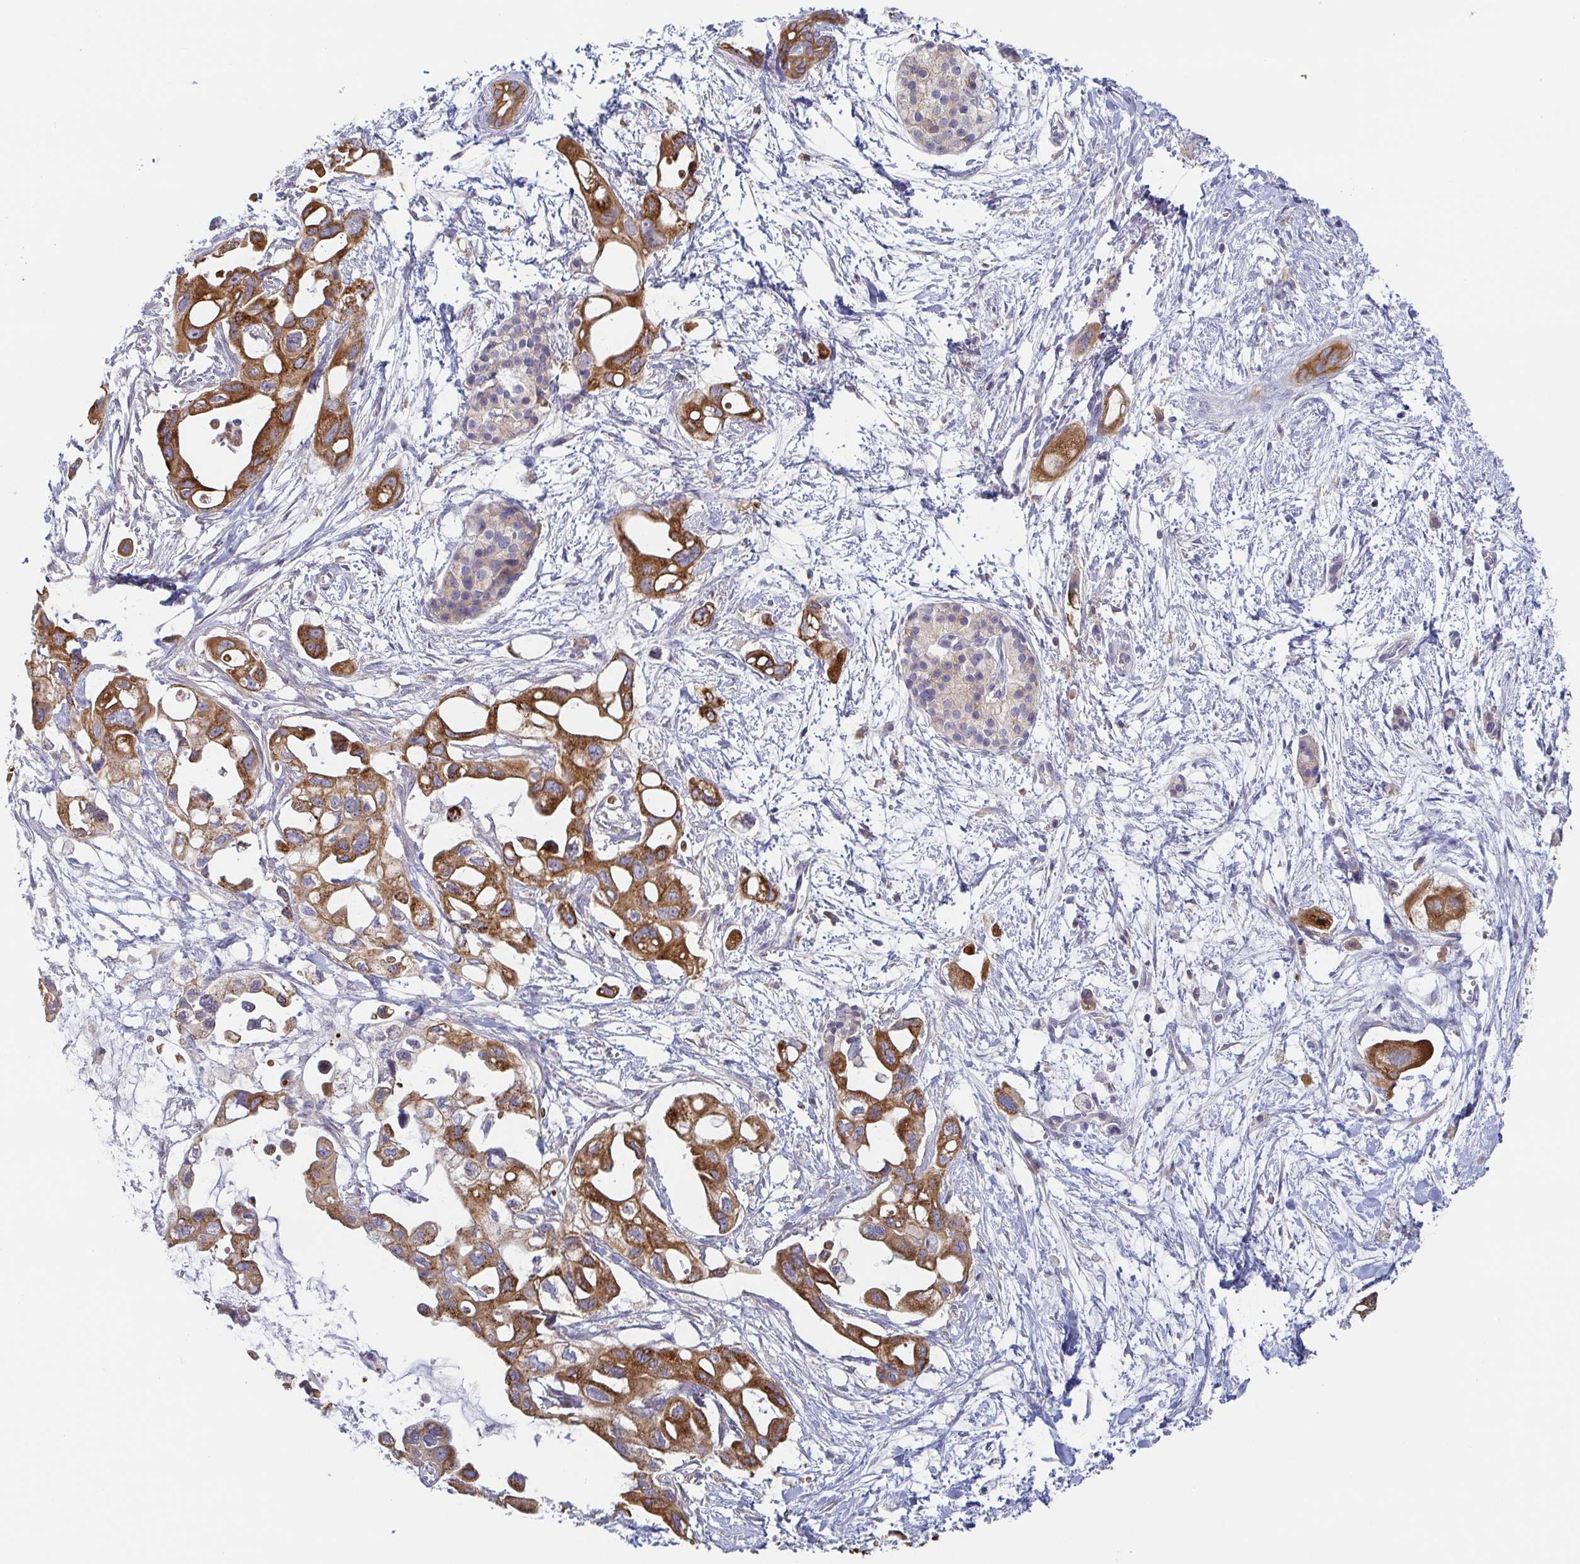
{"staining": {"intensity": "strong", "quantity": ">75%", "location": "cytoplasmic/membranous"}, "tissue": "pancreatic cancer", "cell_type": "Tumor cells", "image_type": "cancer", "snomed": [{"axis": "morphology", "description": "Adenocarcinoma, NOS"}, {"axis": "topography", "description": "Pancreas"}], "caption": "A brown stain labels strong cytoplasmic/membranous expression of a protein in human pancreatic cancer tumor cells. (DAB (3,3'-diaminobenzidine) IHC, brown staining for protein, blue staining for nuclei).", "gene": "TUFT1", "patient": {"sex": "male", "age": 61}}